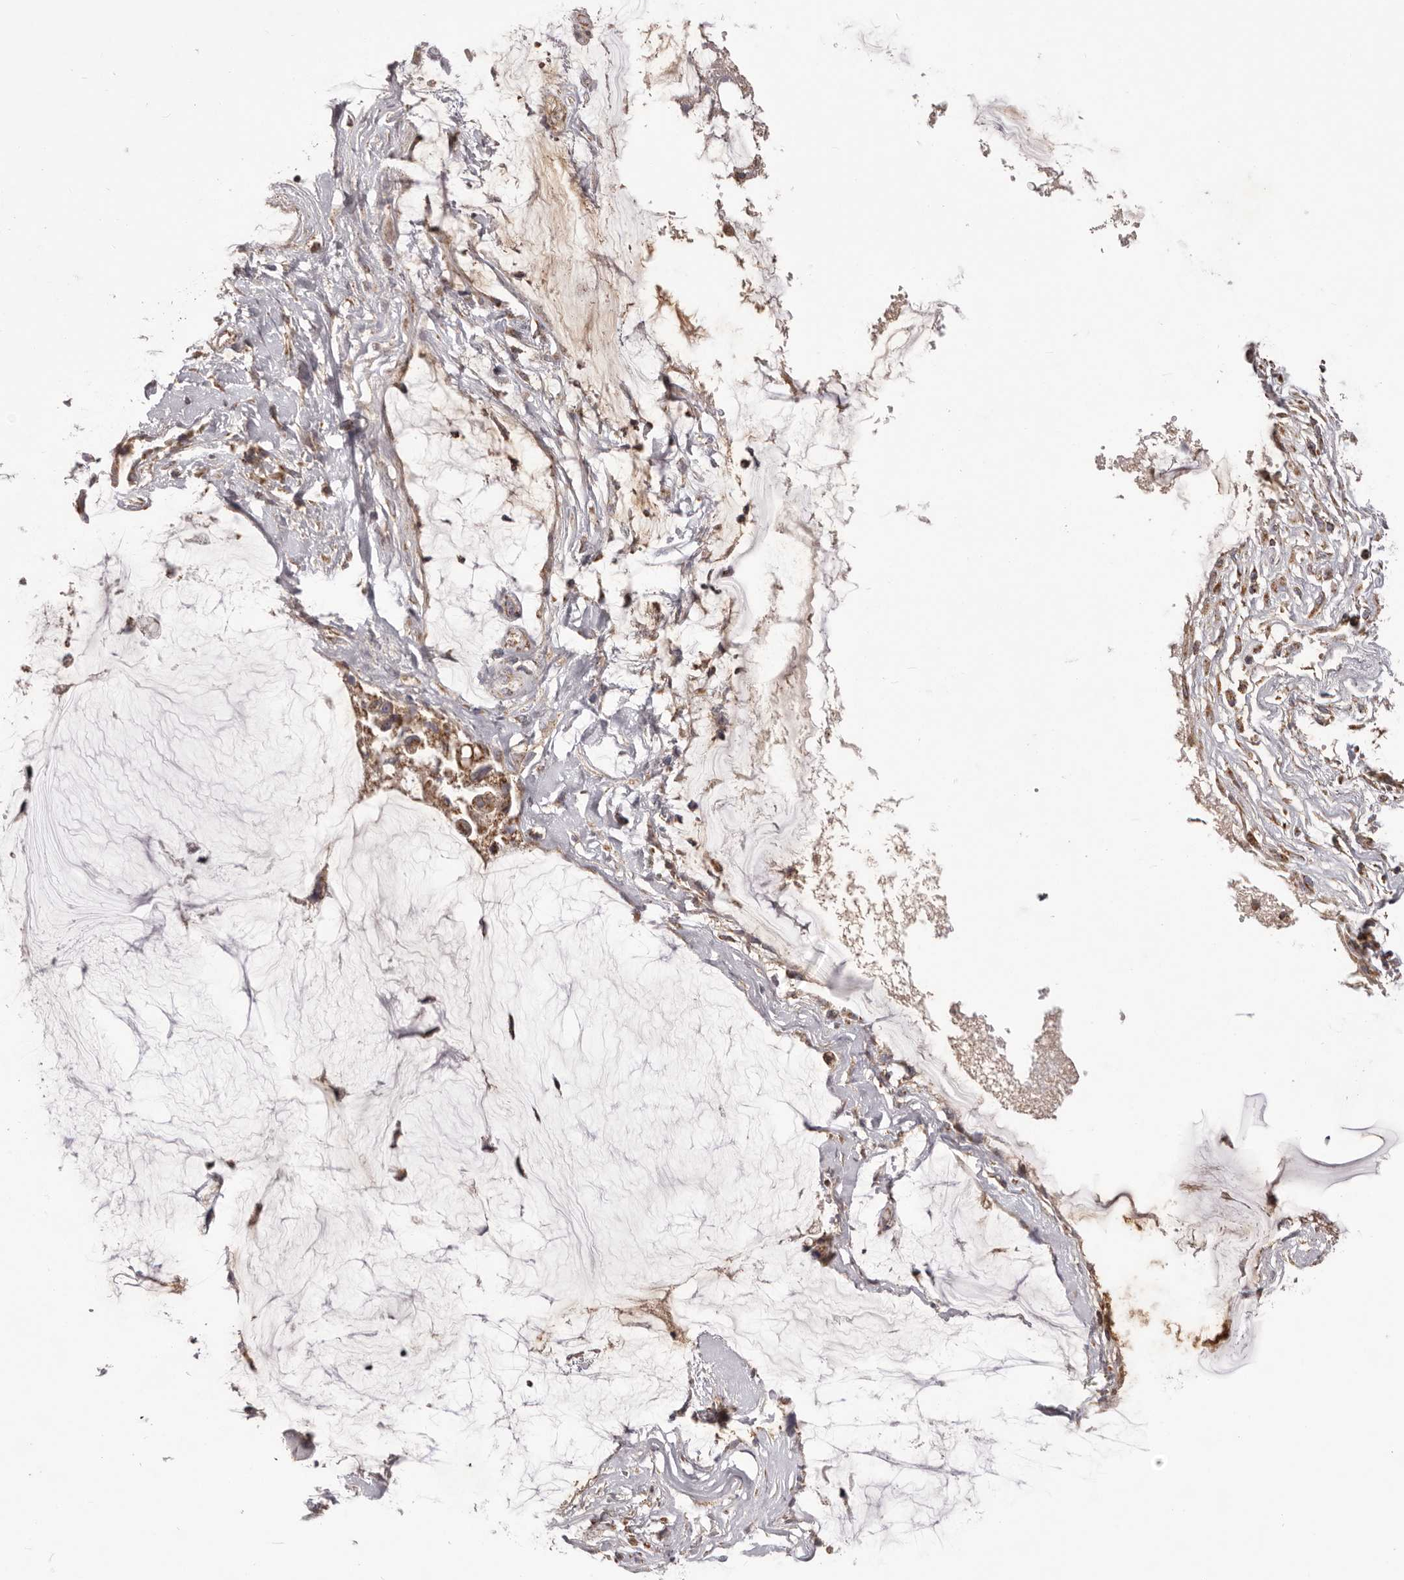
{"staining": {"intensity": "weak", "quantity": ">75%", "location": "cytoplasmic/membranous"}, "tissue": "ovarian cancer", "cell_type": "Tumor cells", "image_type": "cancer", "snomed": [{"axis": "morphology", "description": "Cystadenocarcinoma, mucinous, NOS"}, {"axis": "topography", "description": "Ovary"}], "caption": "About >75% of tumor cells in human ovarian cancer (mucinous cystadenocarcinoma) exhibit weak cytoplasmic/membranous protein positivity as visualized by brown immunohistochemical staining.", "gene": "CHRM2", "patient": {"sex": "female", "age": 39}}